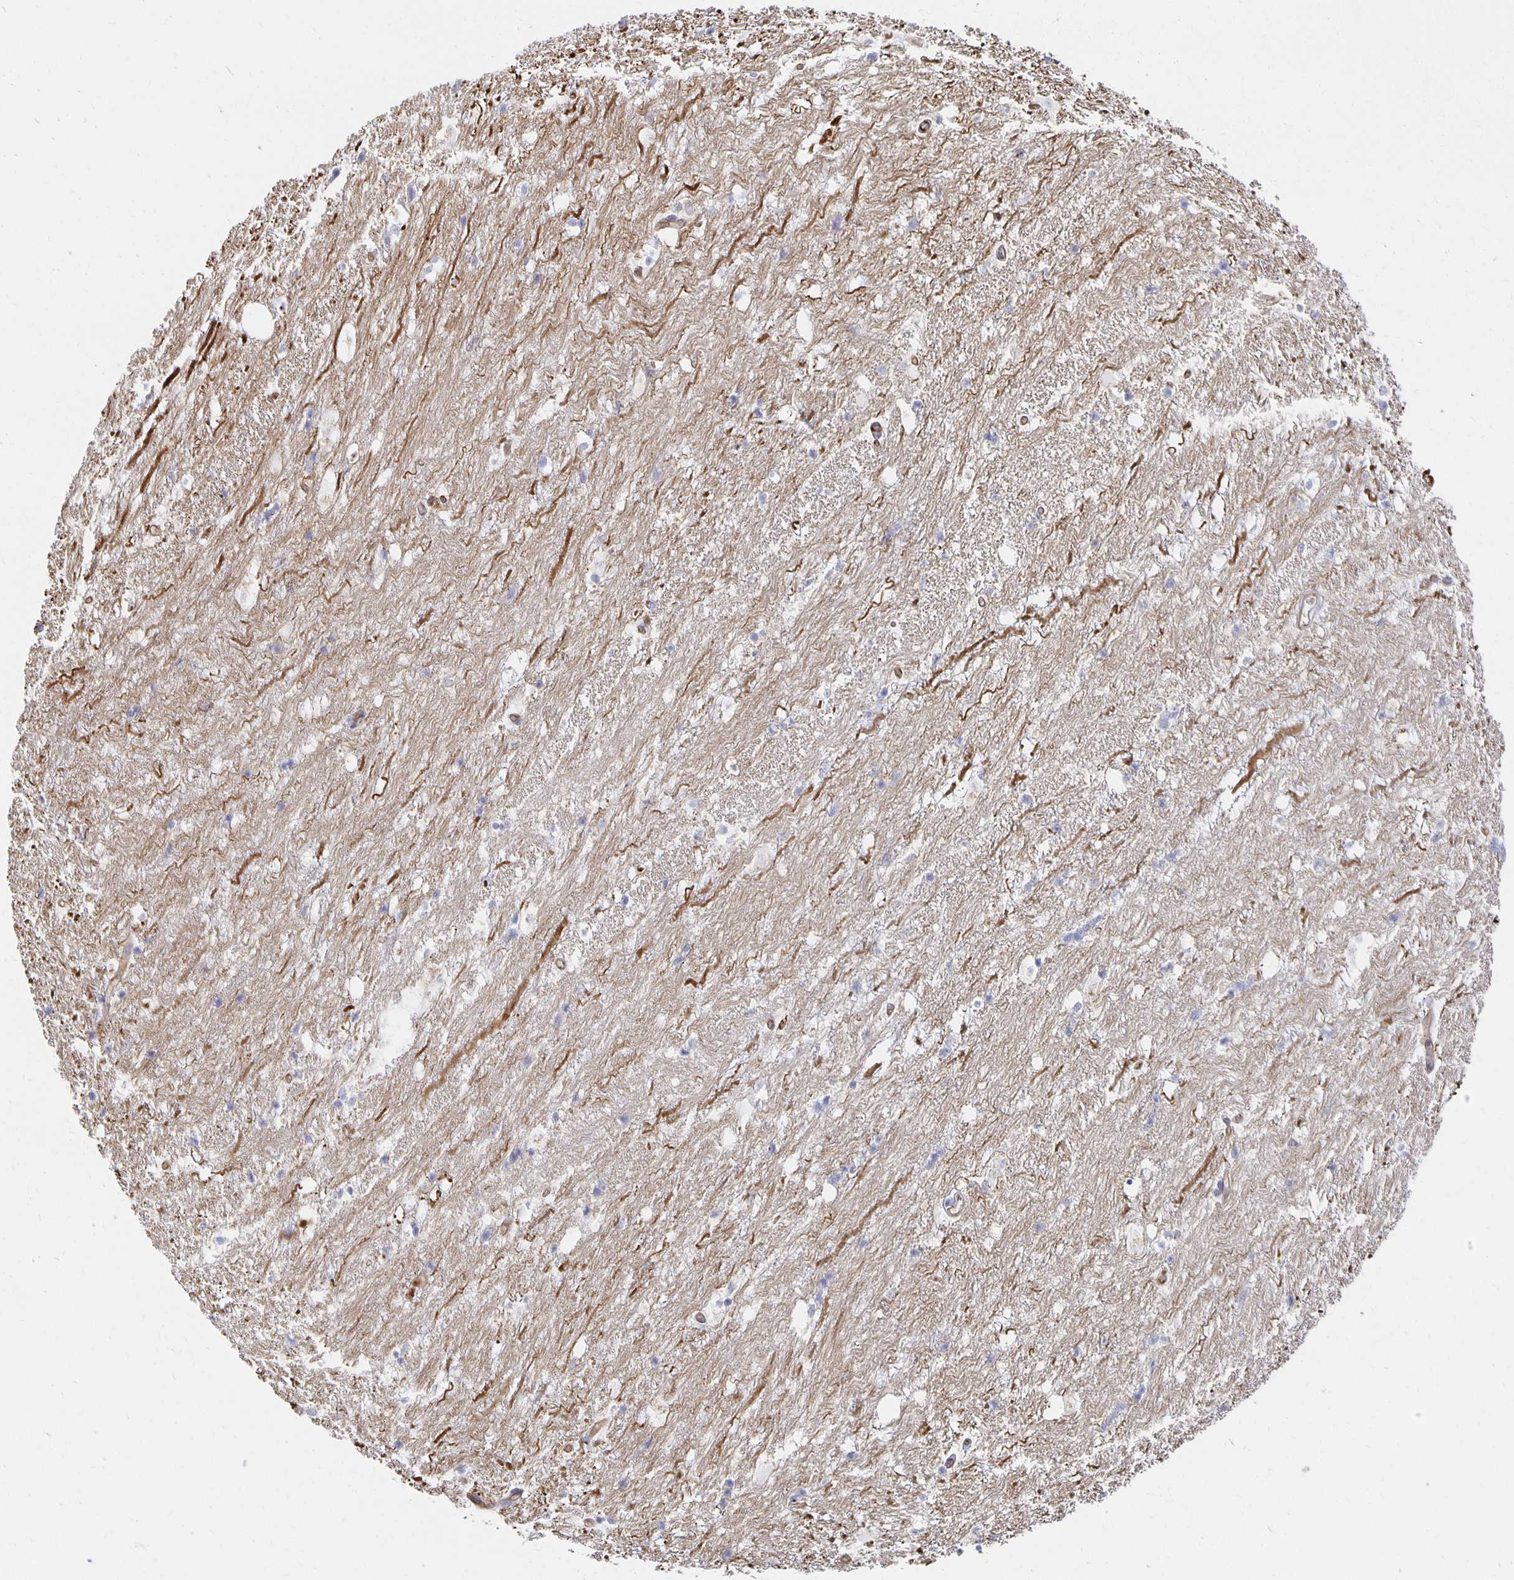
{"staining": {"intensity": "negative", "quantity": "none", "location": "none"}, "tissue": "hippocampus", "cell_type": "Glial cells", "image_type": "normal", "snomed": [{"axis": "morphology", "description": "Normal tissue, NOS"}, {"axis": "topography", "description": "Hippocampus"}], "caption": "IHC photomicrograph of normal human hippocampus stained for a protein (brown), which demonstrates no positivity in glial cells.", "gene": "TAAR1", "patient": {"sex": "female", "age": 52}}